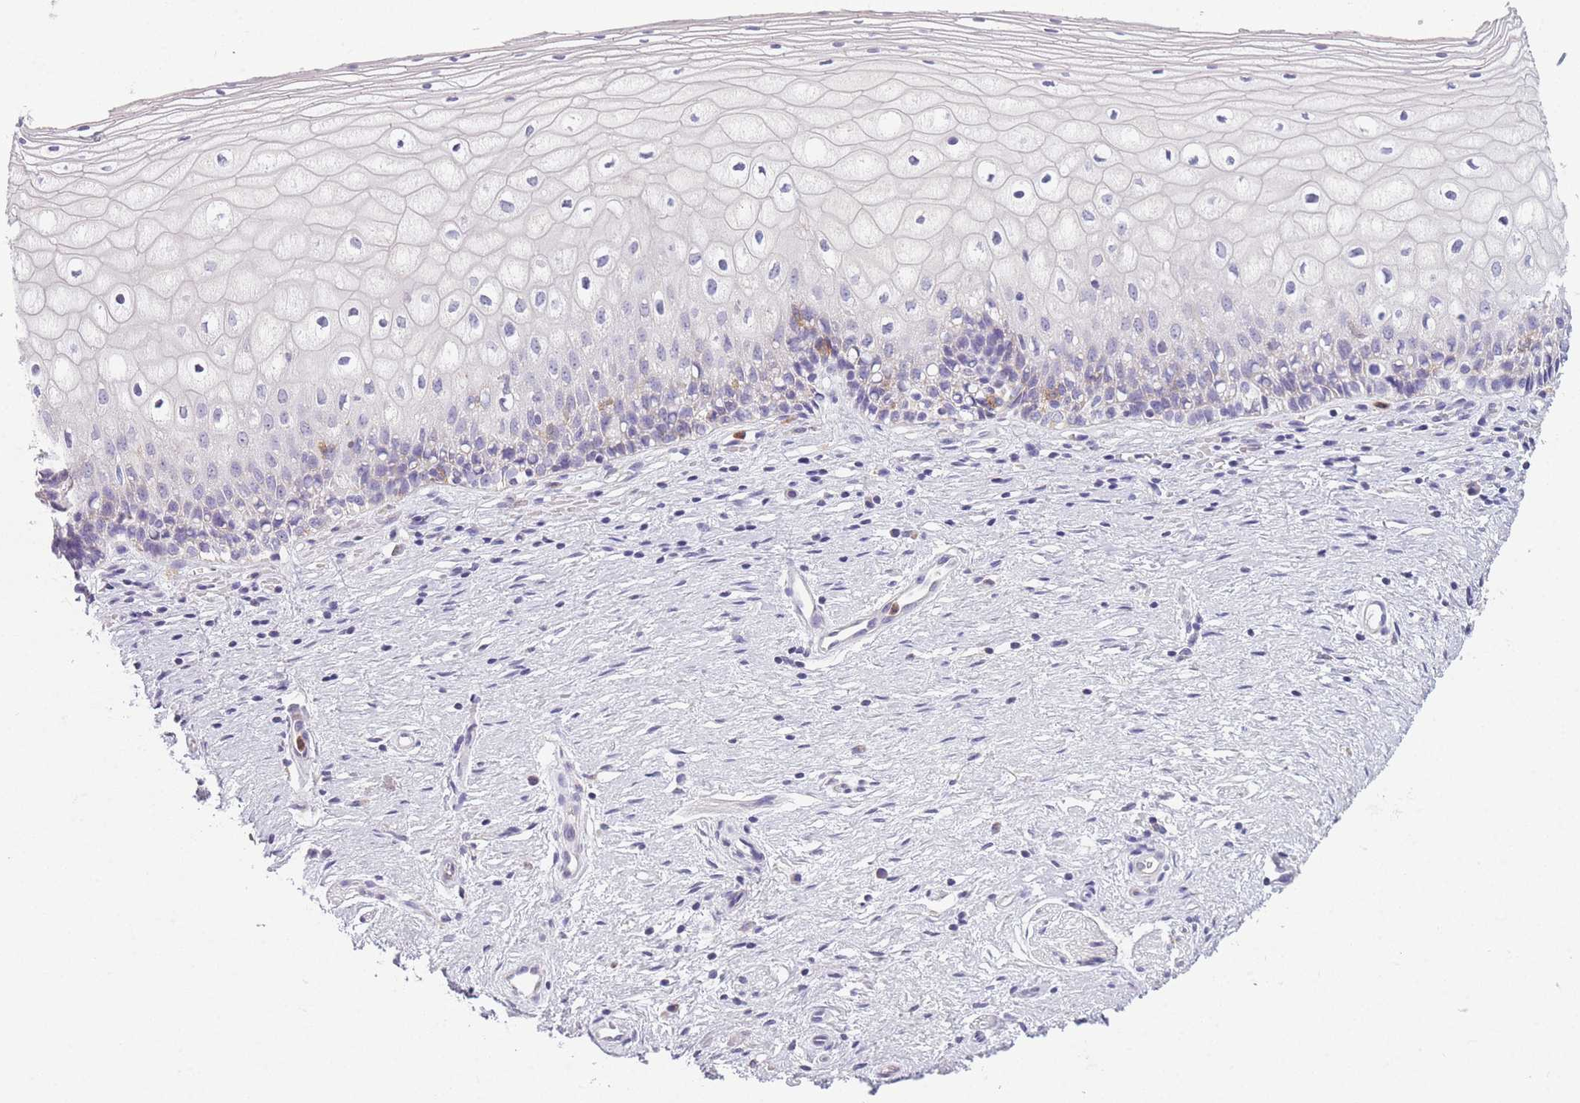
{"staining": {"intensity": "negative", "quantity": "none", "location": "none"}, "tissue": "vagina", "cell_type": "Squamous epithelial cells", "image_type": "normal", "snomed": [{"axis": "morphology", "description": "Normal tissue, NOS"}, {"axis": "topography", "description": "Vagina"}], "caption": "The IHC histopathology image has no significant staining in squamous epithelial cells of vagina.", "gene": "PRAM1", "patient": {"sex": "female", "age": 60}}